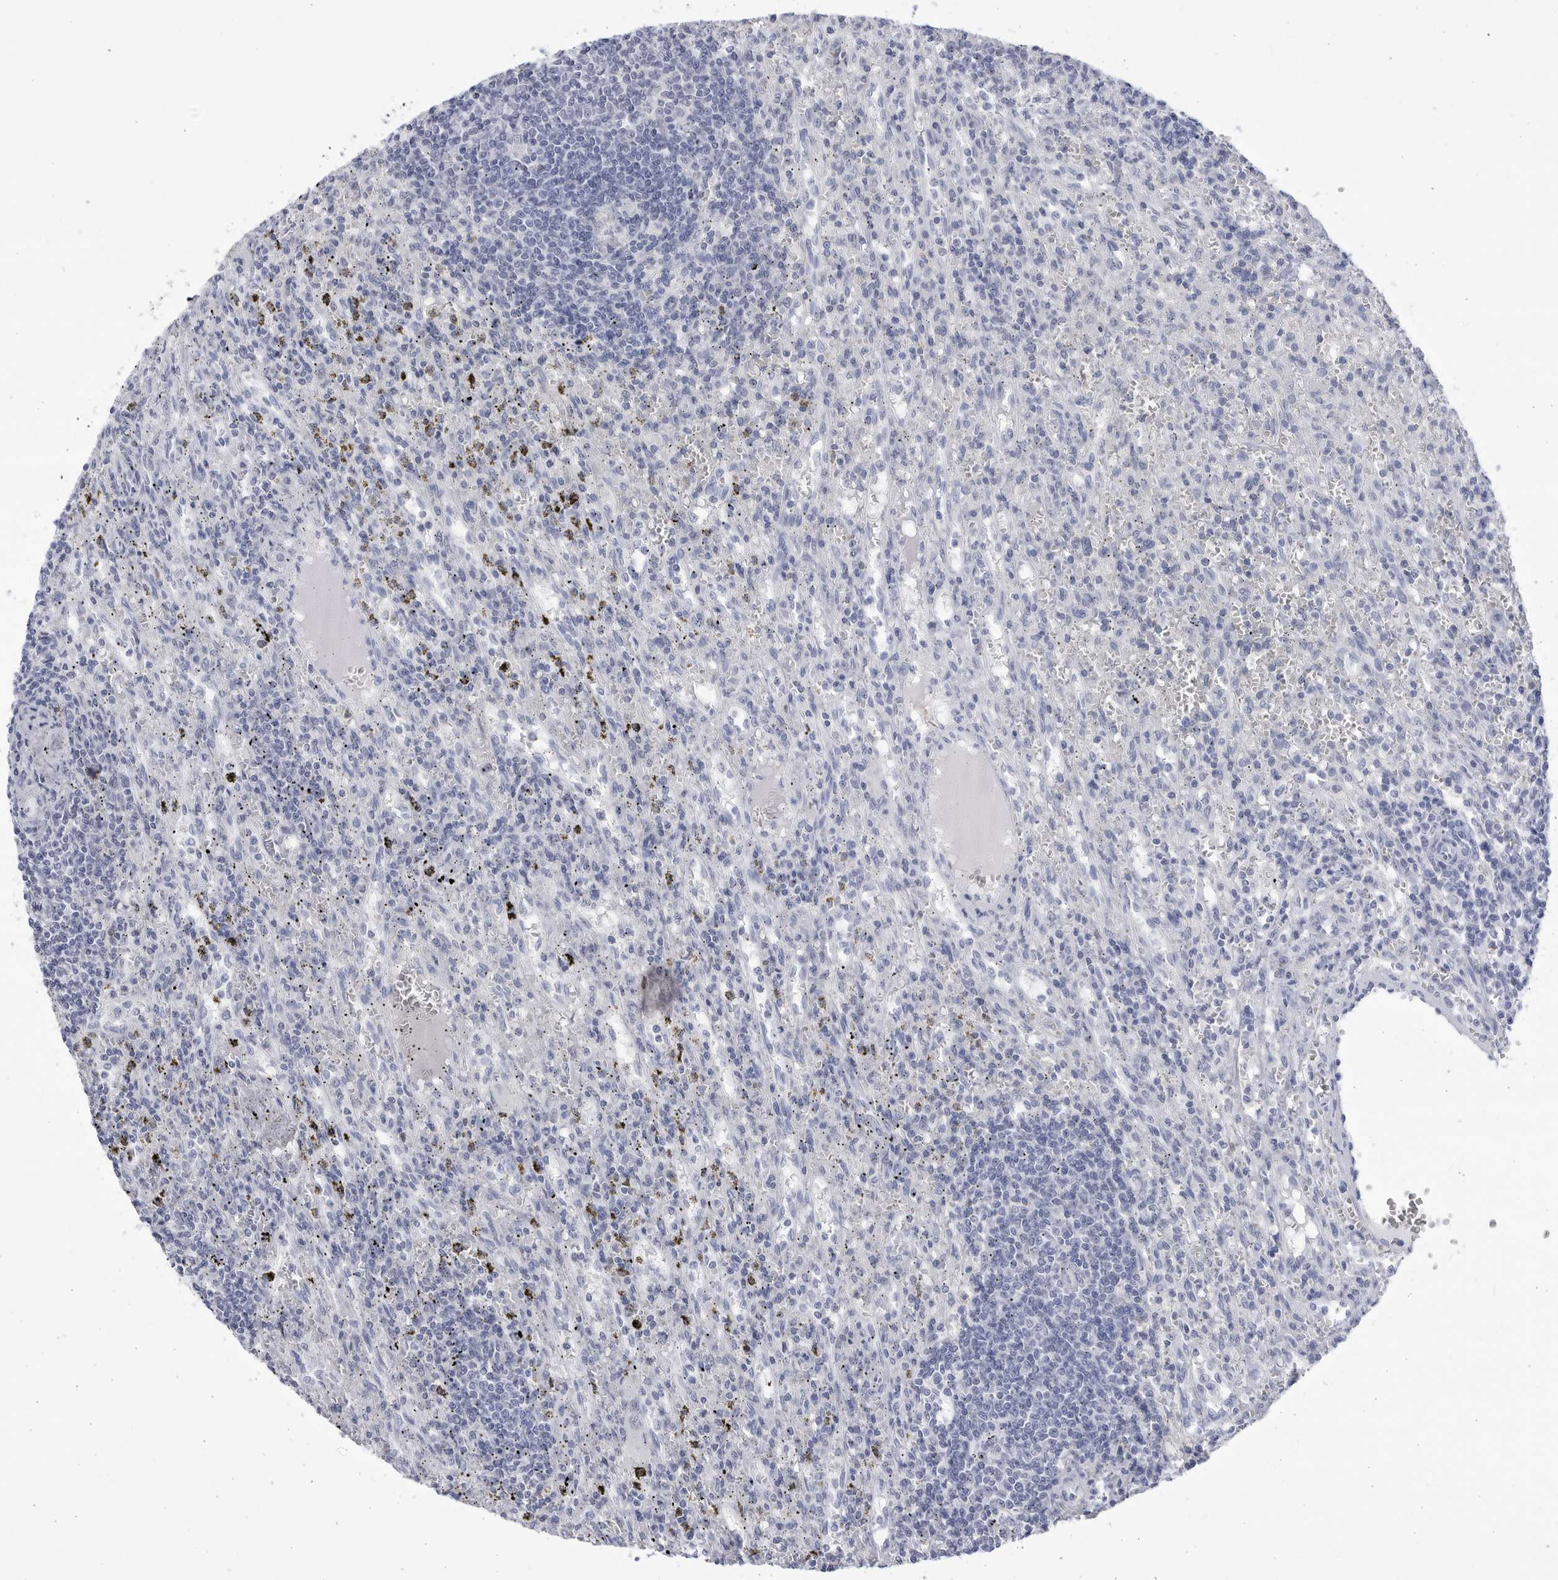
{"staining": {"intensity": "negative", "quantity": "none", "location": "none"}, "tissue": "lymphoma", "cell_type": "Tumor cells", "image_type": "cancer", "snomed": [{"axis": "morphology", "description": "Malignant lymphoma, non-Hodgkin's type, Low grade"}, {"axis": "topography", "description": "Spleen"}], "caption": "This is a micrograph of immunohistochemistry (IHC) staining of malignant lymphoma, non-Hodgkin's type (low-grade), which shows no staining in tumor cells. The staining is performed using DAB brown chromogen with nuclei counter-stained in using hematoxylin.", "gene": "CCDC181", "patient": {"sex": "male", "age": 76}}